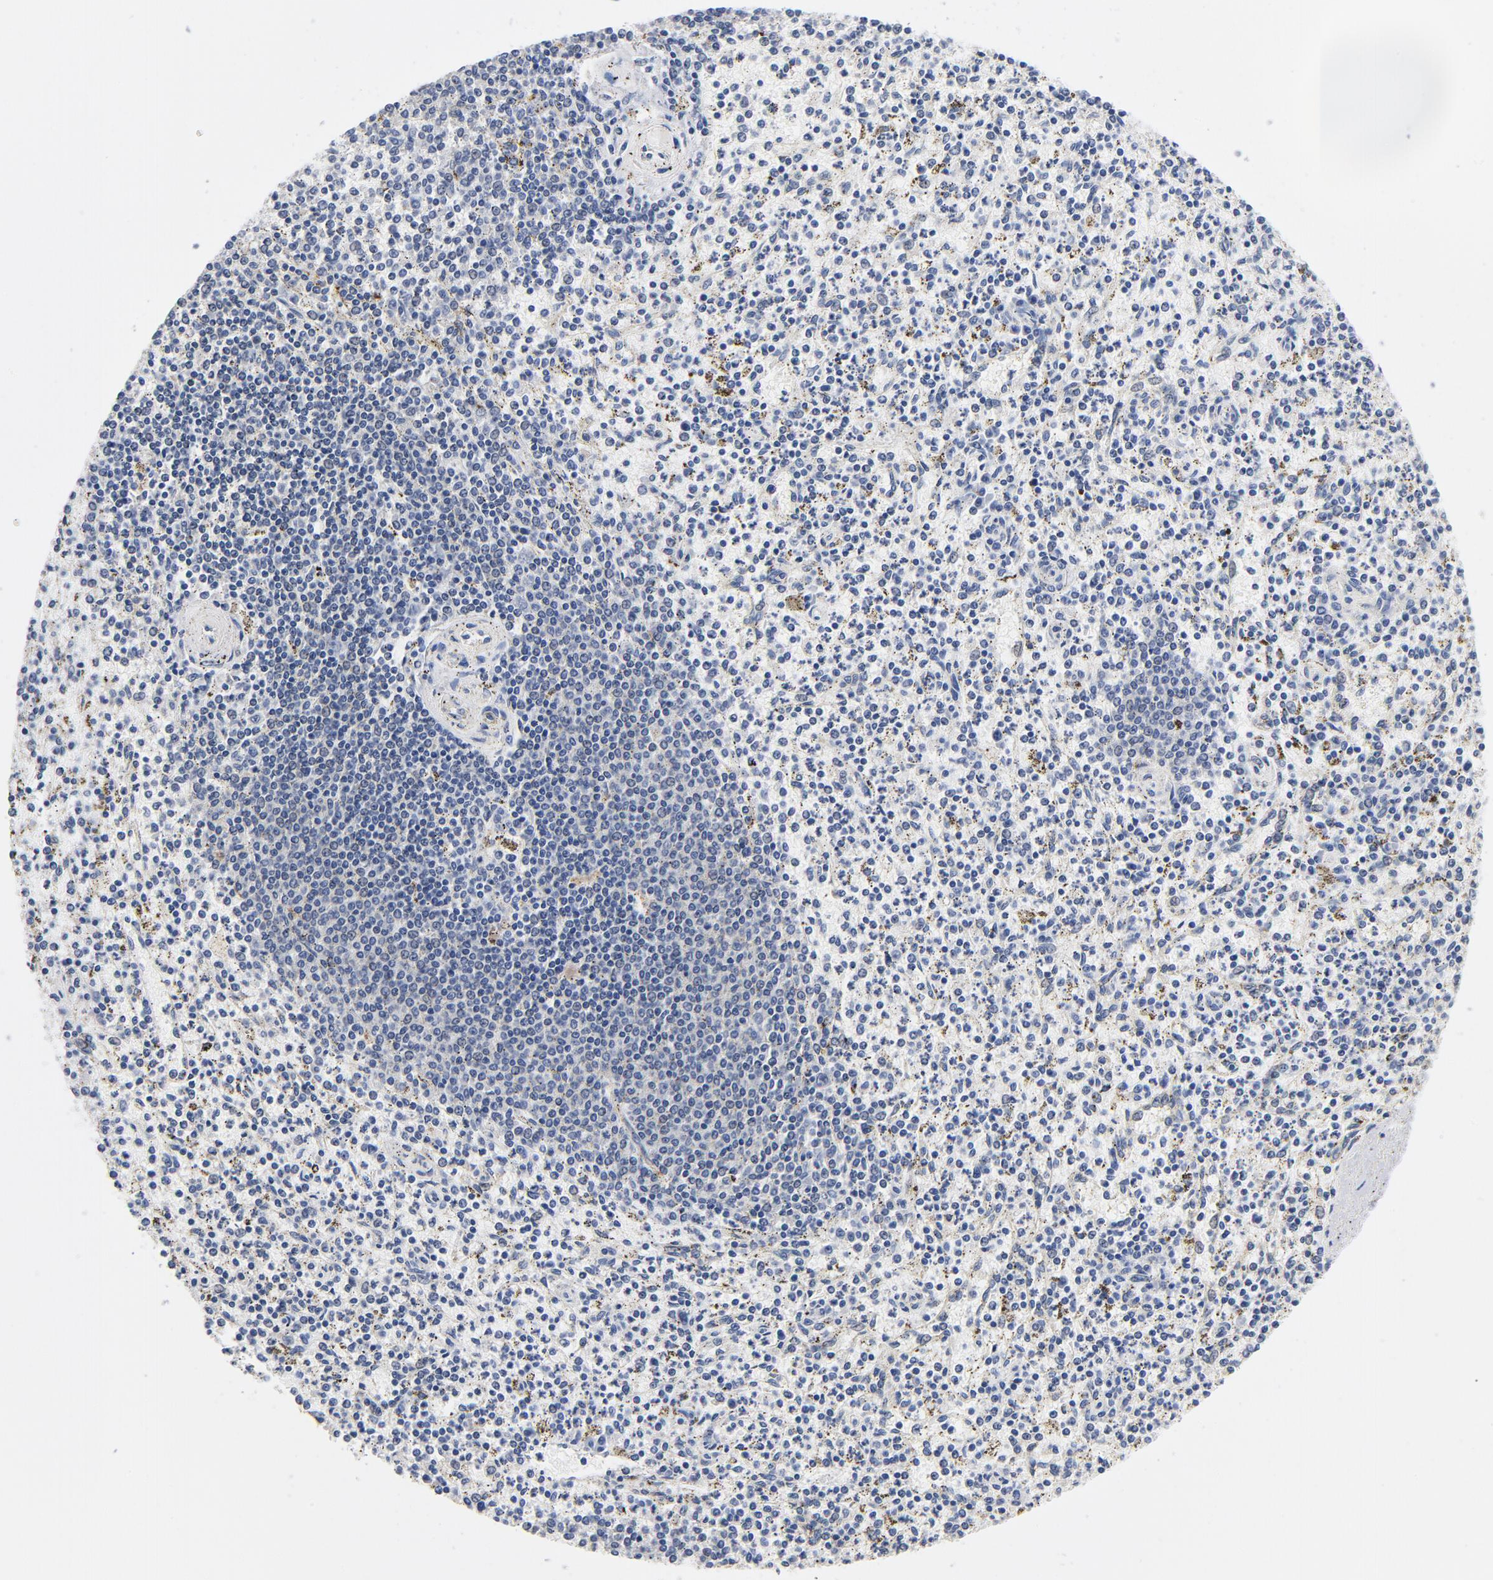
{"staining": {"intensity": "negative", "quantity": "none", "location": "none"}, "tissue": "spleen", "cell_type": "Cells in red pulp", "image_type": "normal", "snomed": [{"axis": "morphology", "description": "Normal tissue, NOS"}, {"axis": "topography", "description": "Spleen"}], "caption": "A histopathology image of human spleen is negative for staining in cells in red pulp. Brightfield microscopy of IHC stained with DAB (brown) and hematoxylin (blue), captured at high magnification.", "gene": "RBM3", "patient": {"sex": "male", "age": 72}}